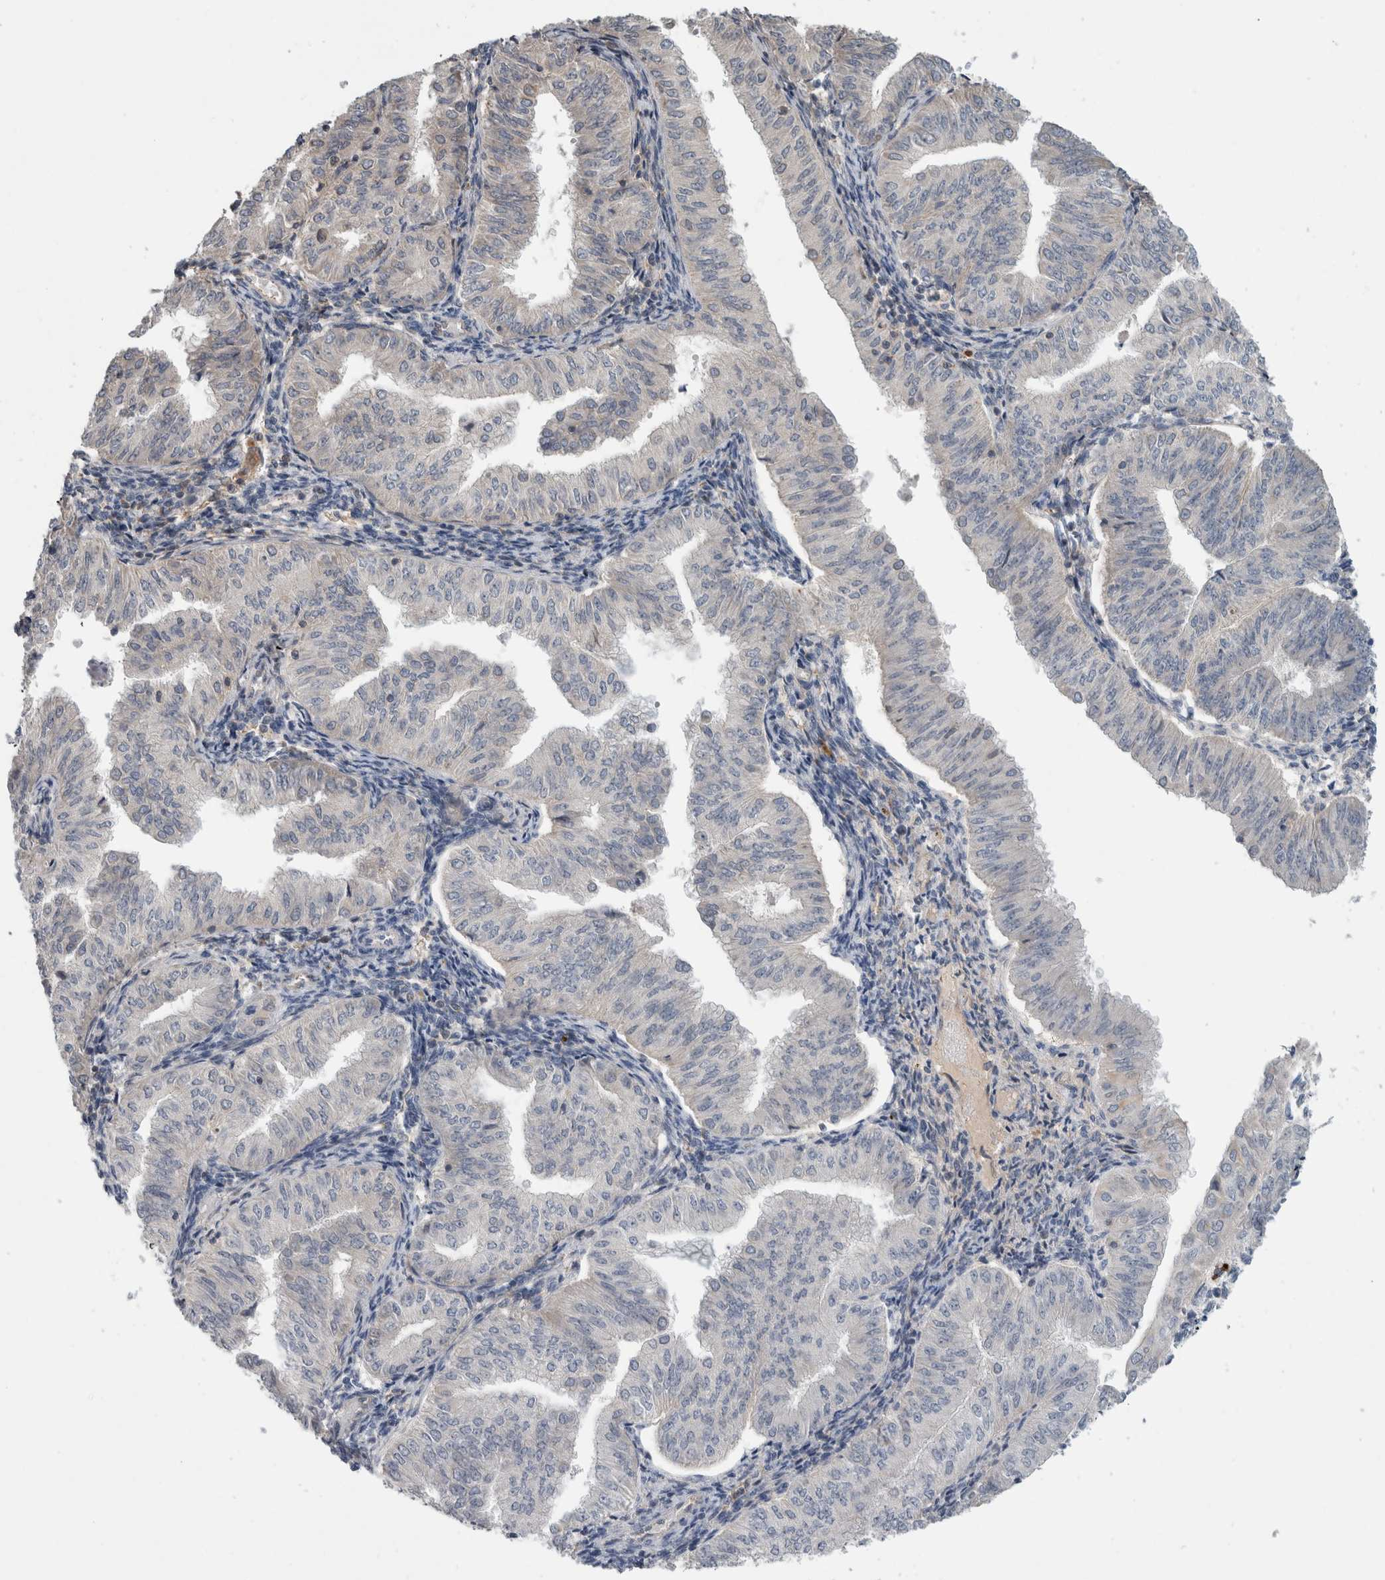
{"staining": {"intensity": "negative", "quantity": "none", "location": "none"}, "tissue": "endometrial cancer", "cell_type": "Tumor cells", "image_type": "cancer", "snomed": [{"axis": "morphology", "description": "Normal tissue, NOS"}, {"axis": "morphology", "description": "Adenocarcinoma, NOS"}, {"axis": "topography", "description": "Endometrium"}], "caption": "IHC of endometrial adenocarcinoma shows no positivity in tumor cells.", "gene": "TARBP1", "patient": {"sex": "female", "age": 53}}